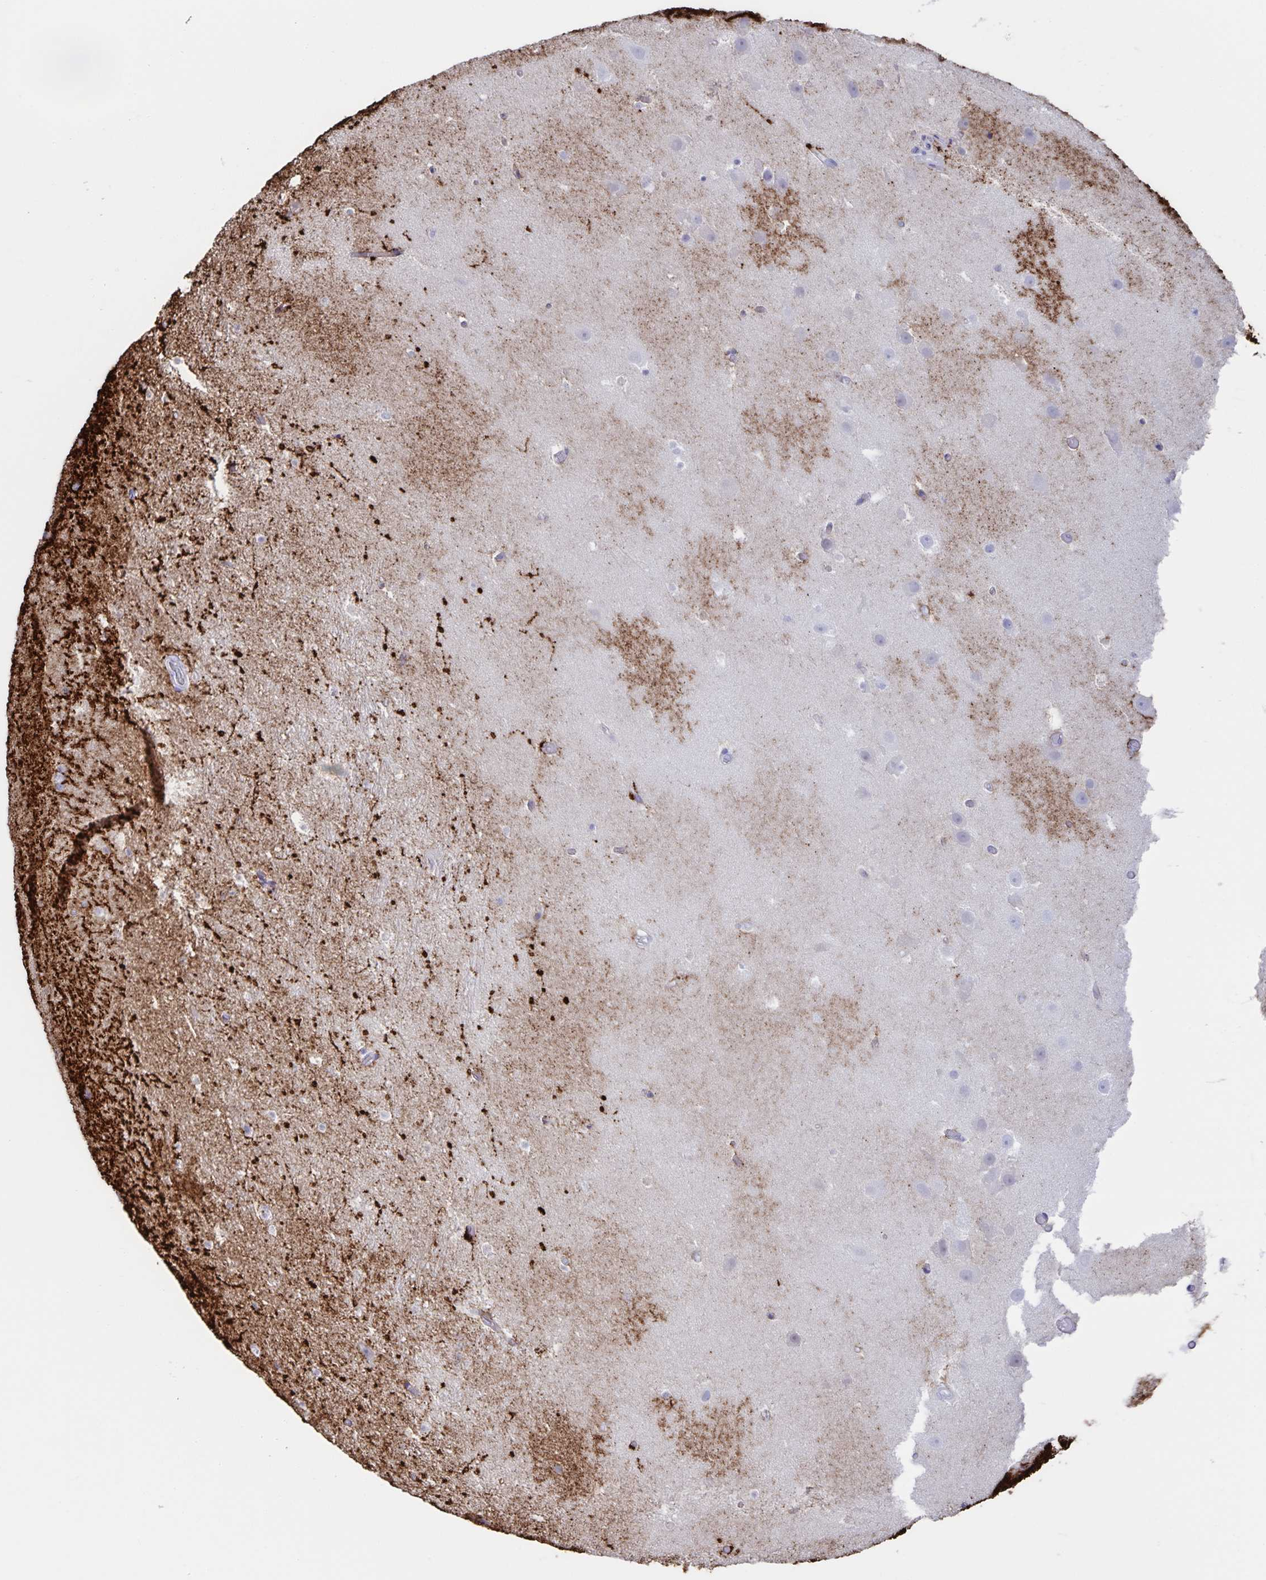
{"staining": {"intensity": "negative", "quantity": "none", "location": "none"}, "tissue": "hippocampus", "cell_type": "Glial cells", "image_type": "normal", "snomed": [{"axis": "morphology", "description": "Normal tissue, NOS"}, {"axis": "topography", "description": "Hippocampus"}], "caption": "There is no significant expression in glial cells of hippocampus. (DAB IHC, high magnification).", "gene": "AQP4", "patient": {"sex": "male", "age": 26}}